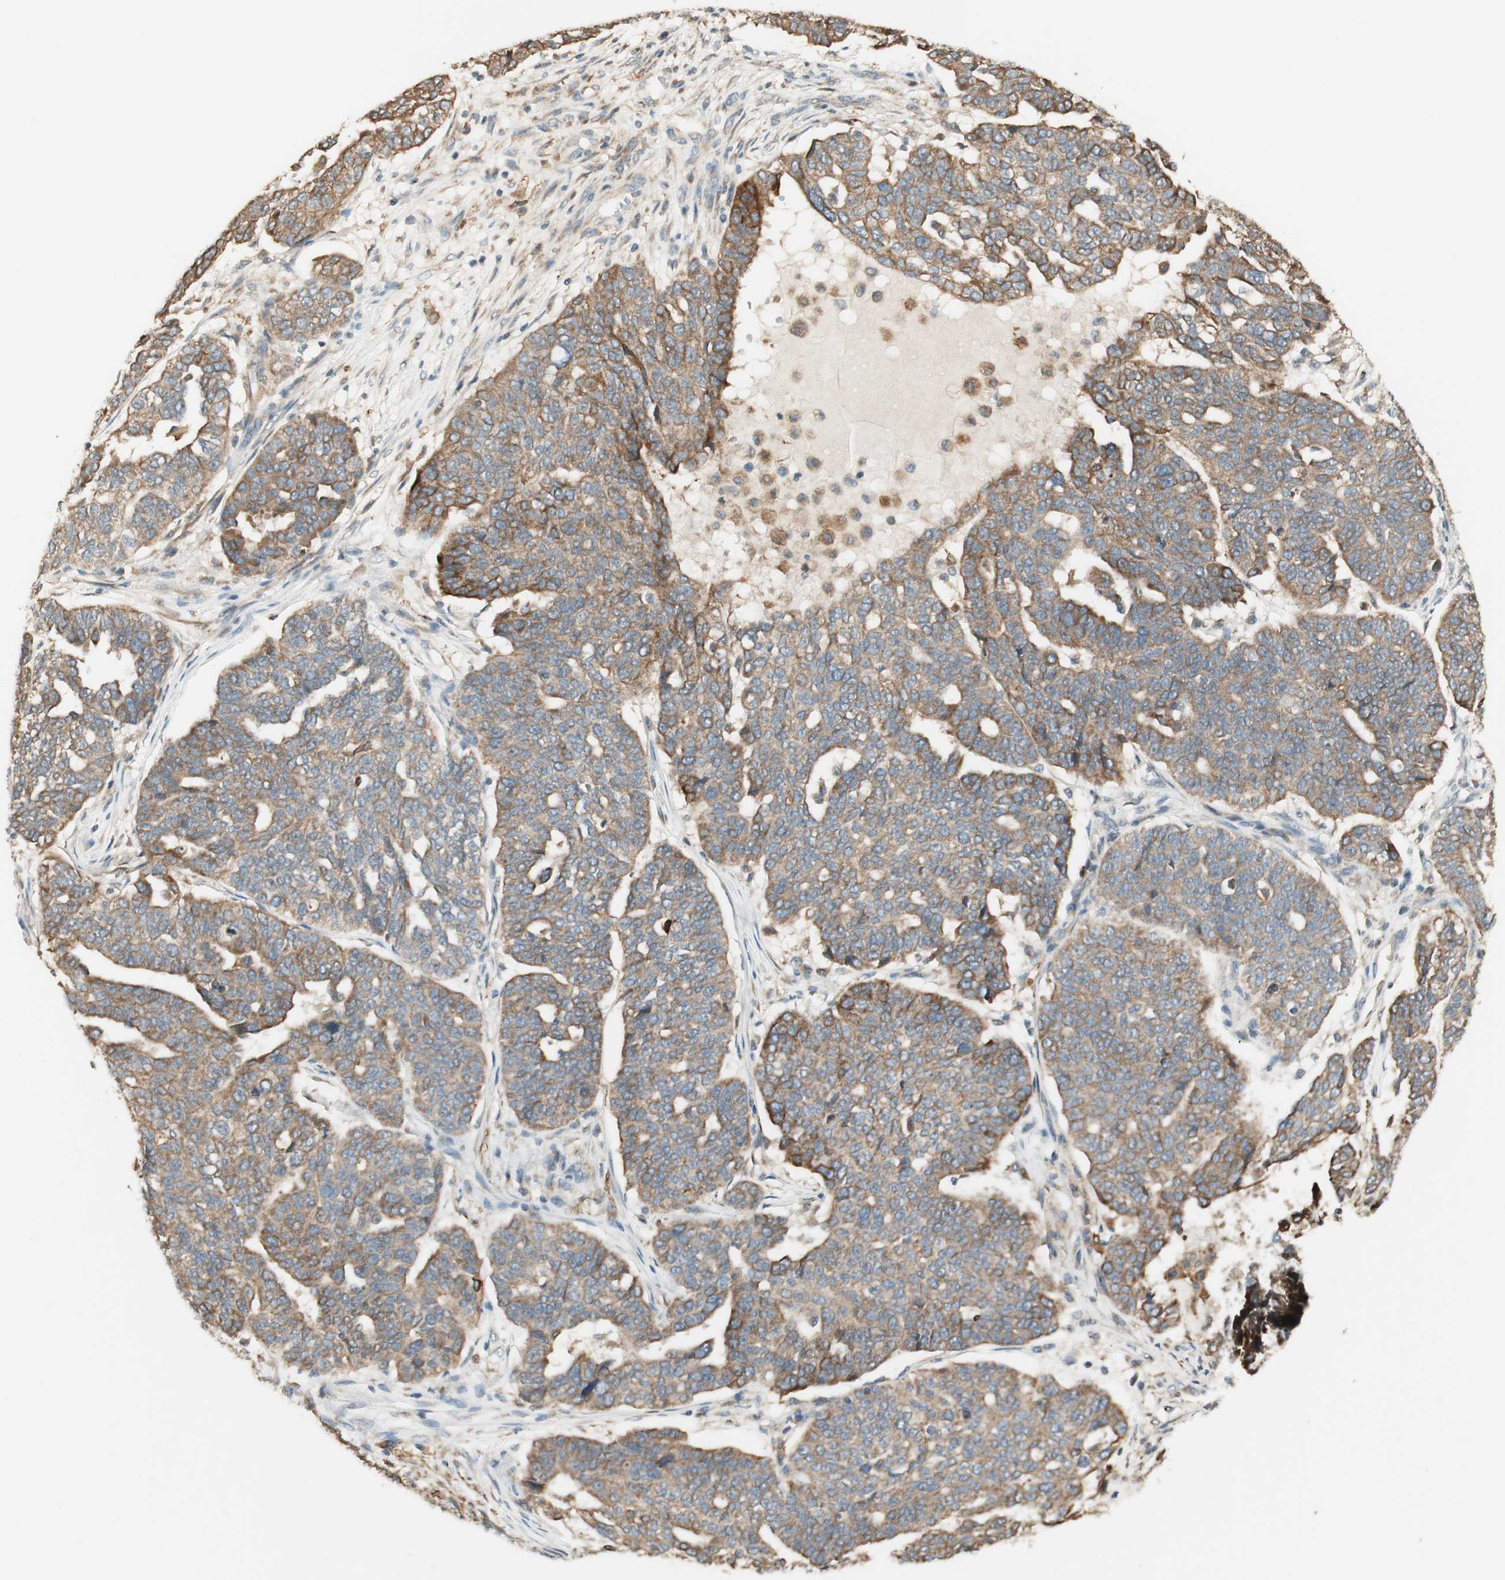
{"staining": {"intensity": "moderate", "quantity": ">75%", "location": "cytoplasmic/membranous"}, "tissue": "ovarian cancer", "cell_type": "Tumor cells", "image_type": "cancer", "snomed": [{"axis": "morphology", "description": "Cystadenocarcinoma, serous, NOS"}, {"axis": "topography", "description": "Ovary"}], "caption": "Tumor cells demonstrate medium levels of moderate cytoplasmic/membranous positivity in about >75% of cells in human ovarian cancer (serous cystadenocarcinoma).", "gene": "CLCN2", "patient": {"sex": "female", "age": 59}}